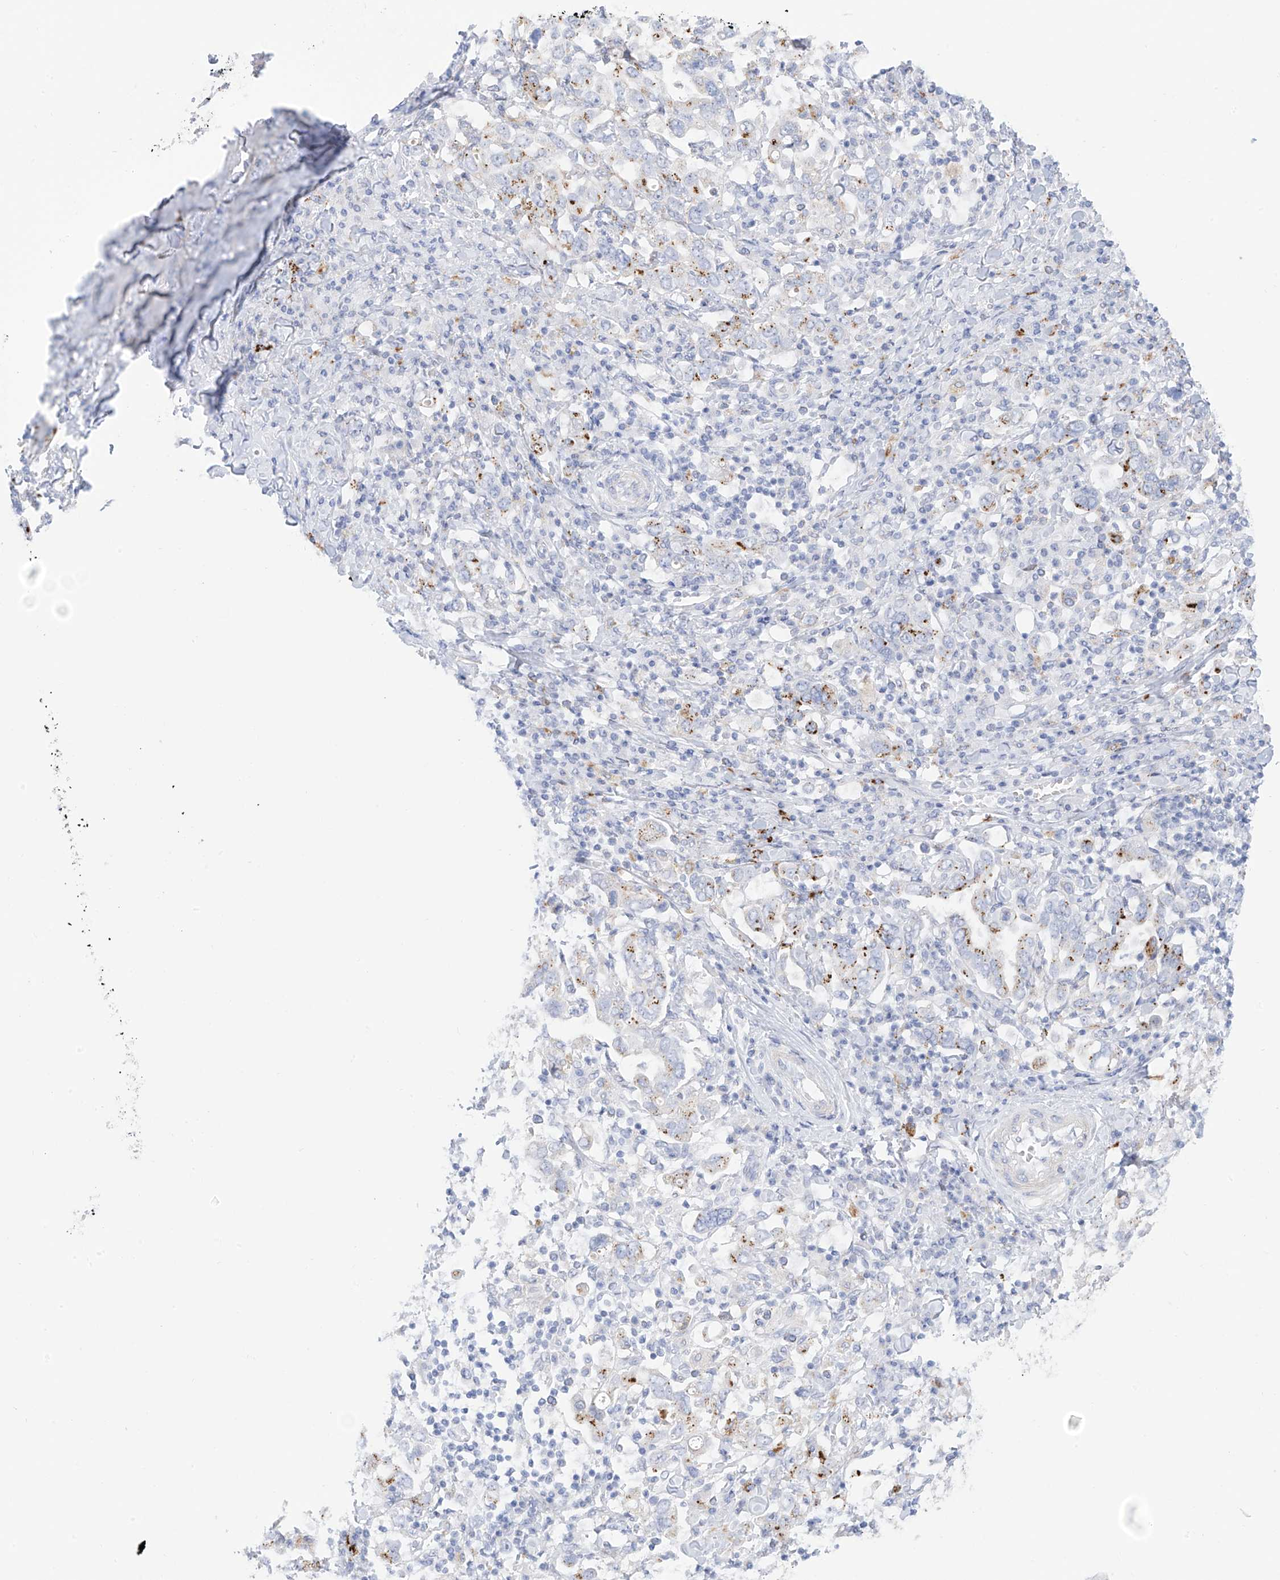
{"staining": {"intensity": "moderate", "quantity": "<25%", "location": "cytoplasmic/membranous"}, "tissue": "stomach cancer", "cell_type": "Tumor cells", "image_type": "cancer", "snomed": [{"axis": "morphology", "description": "Adenocarcinoma, NOS"}, {"axis": "topography", "description": "Stomach, upper"}], "caption": "Human stomach cancer (adenocarcinoma) stained with a brown dye exhibits moderate cytoplasmic/membranous positive expression in about <25% of tumor cells.", "gene": "PSPH", "patient": {"sex": "male", "age": 62}}